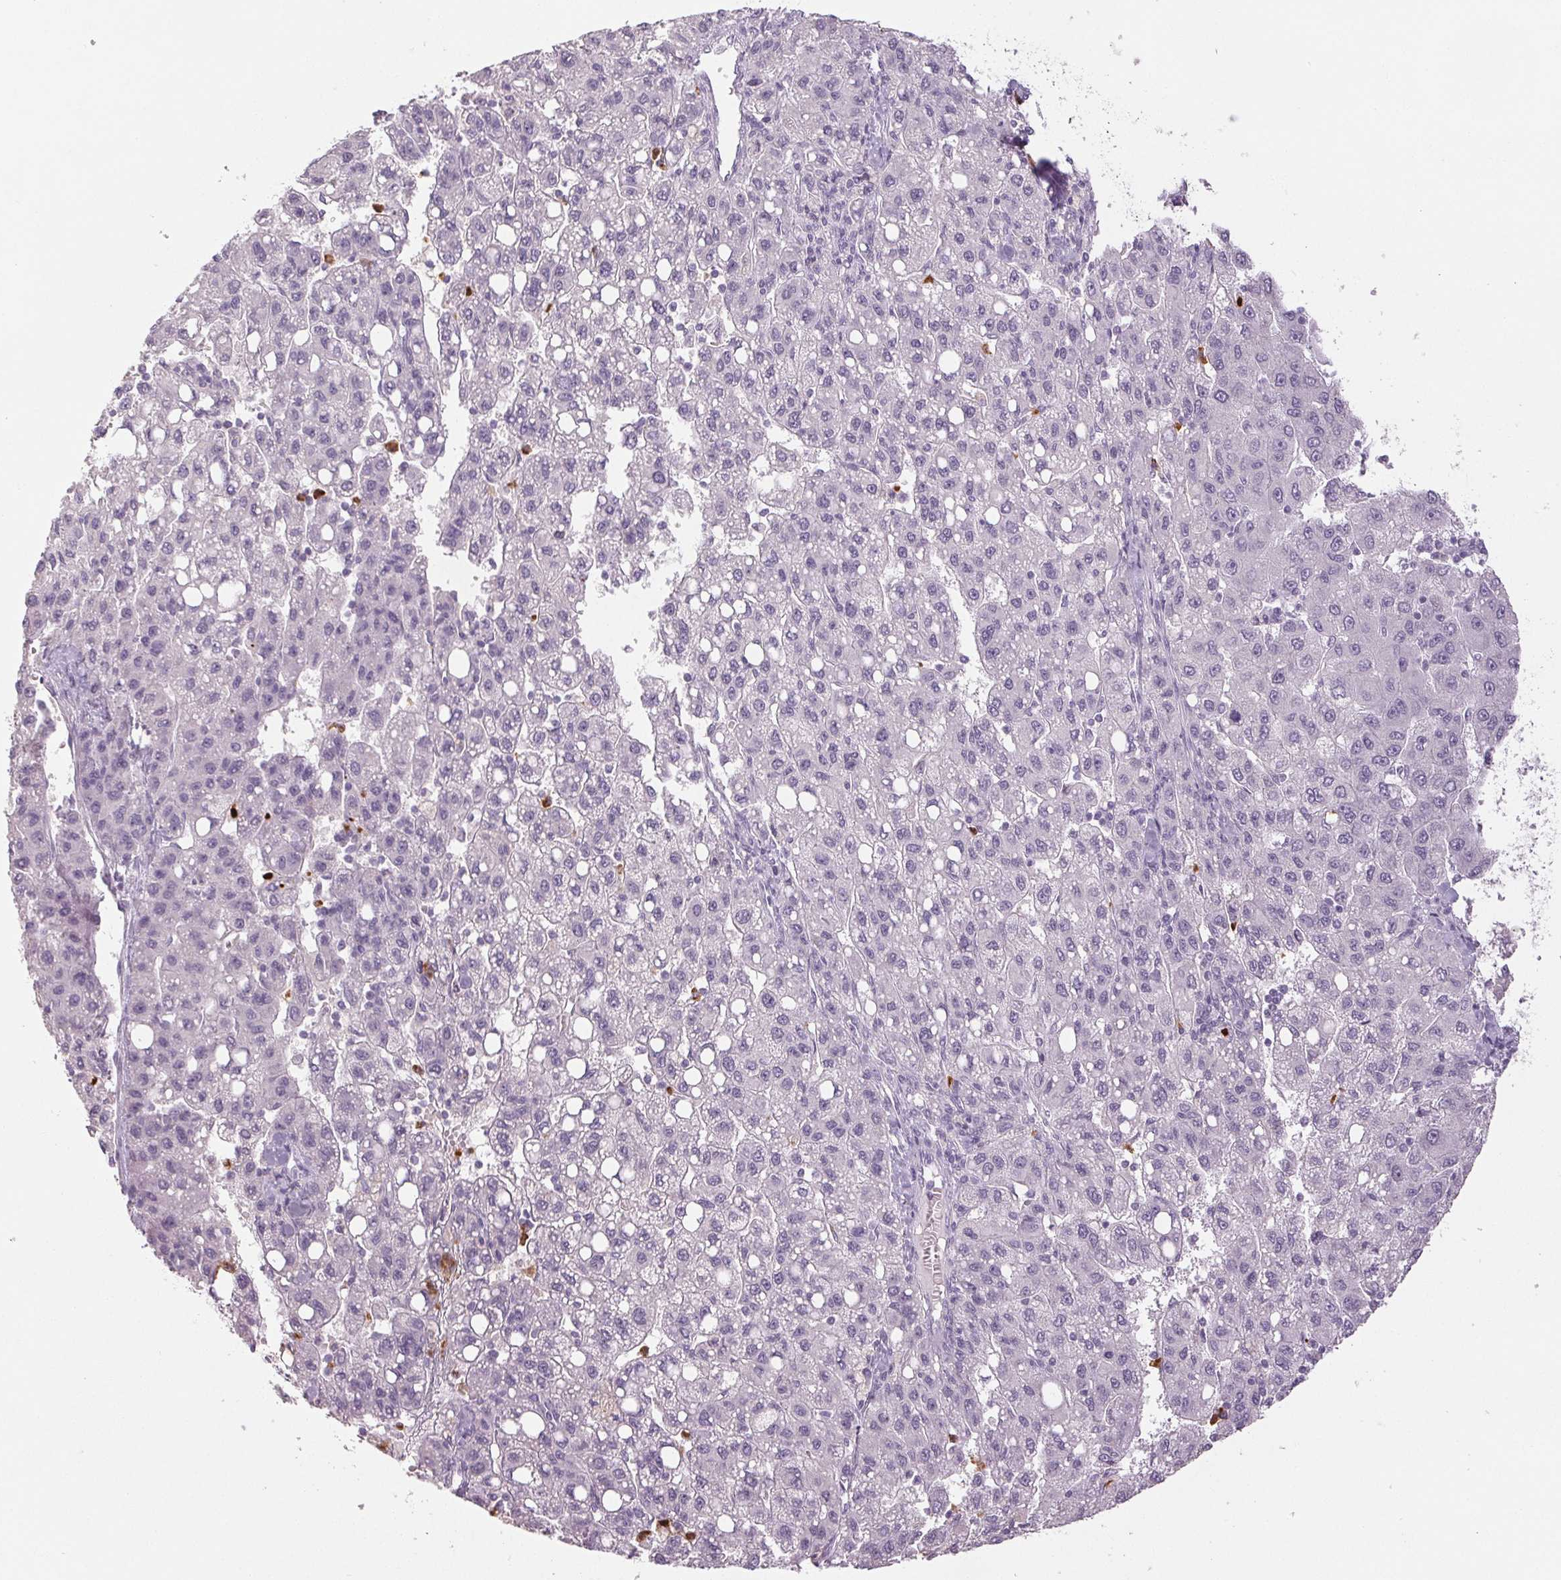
{"staining": {"intensity": "negative", "quantity": "none", "location": "none"}, "tissue": "liver cancer", "cell_type": "Tumor cells", "image_type": "cancer", "snomed": [{"axis": "morphology", "description": "Carcinoma, Hepatocellular, NOS"}, {"axis": "topography", "description": "Liver"}], "caption": "IHC histopathology image of neoplastic tissue: human liver hepatocellular carcinoma stained with DAB exhibits no significant protein positivity in tumor cells. (Stains: DAB (3,3'-diaminobenzidine) IHC with hematoxylin counter stain, Microscopy: brightfield microscopy at high magnification).", "gene": "LTF", "patient": {"sex": "female", "age": 82}}